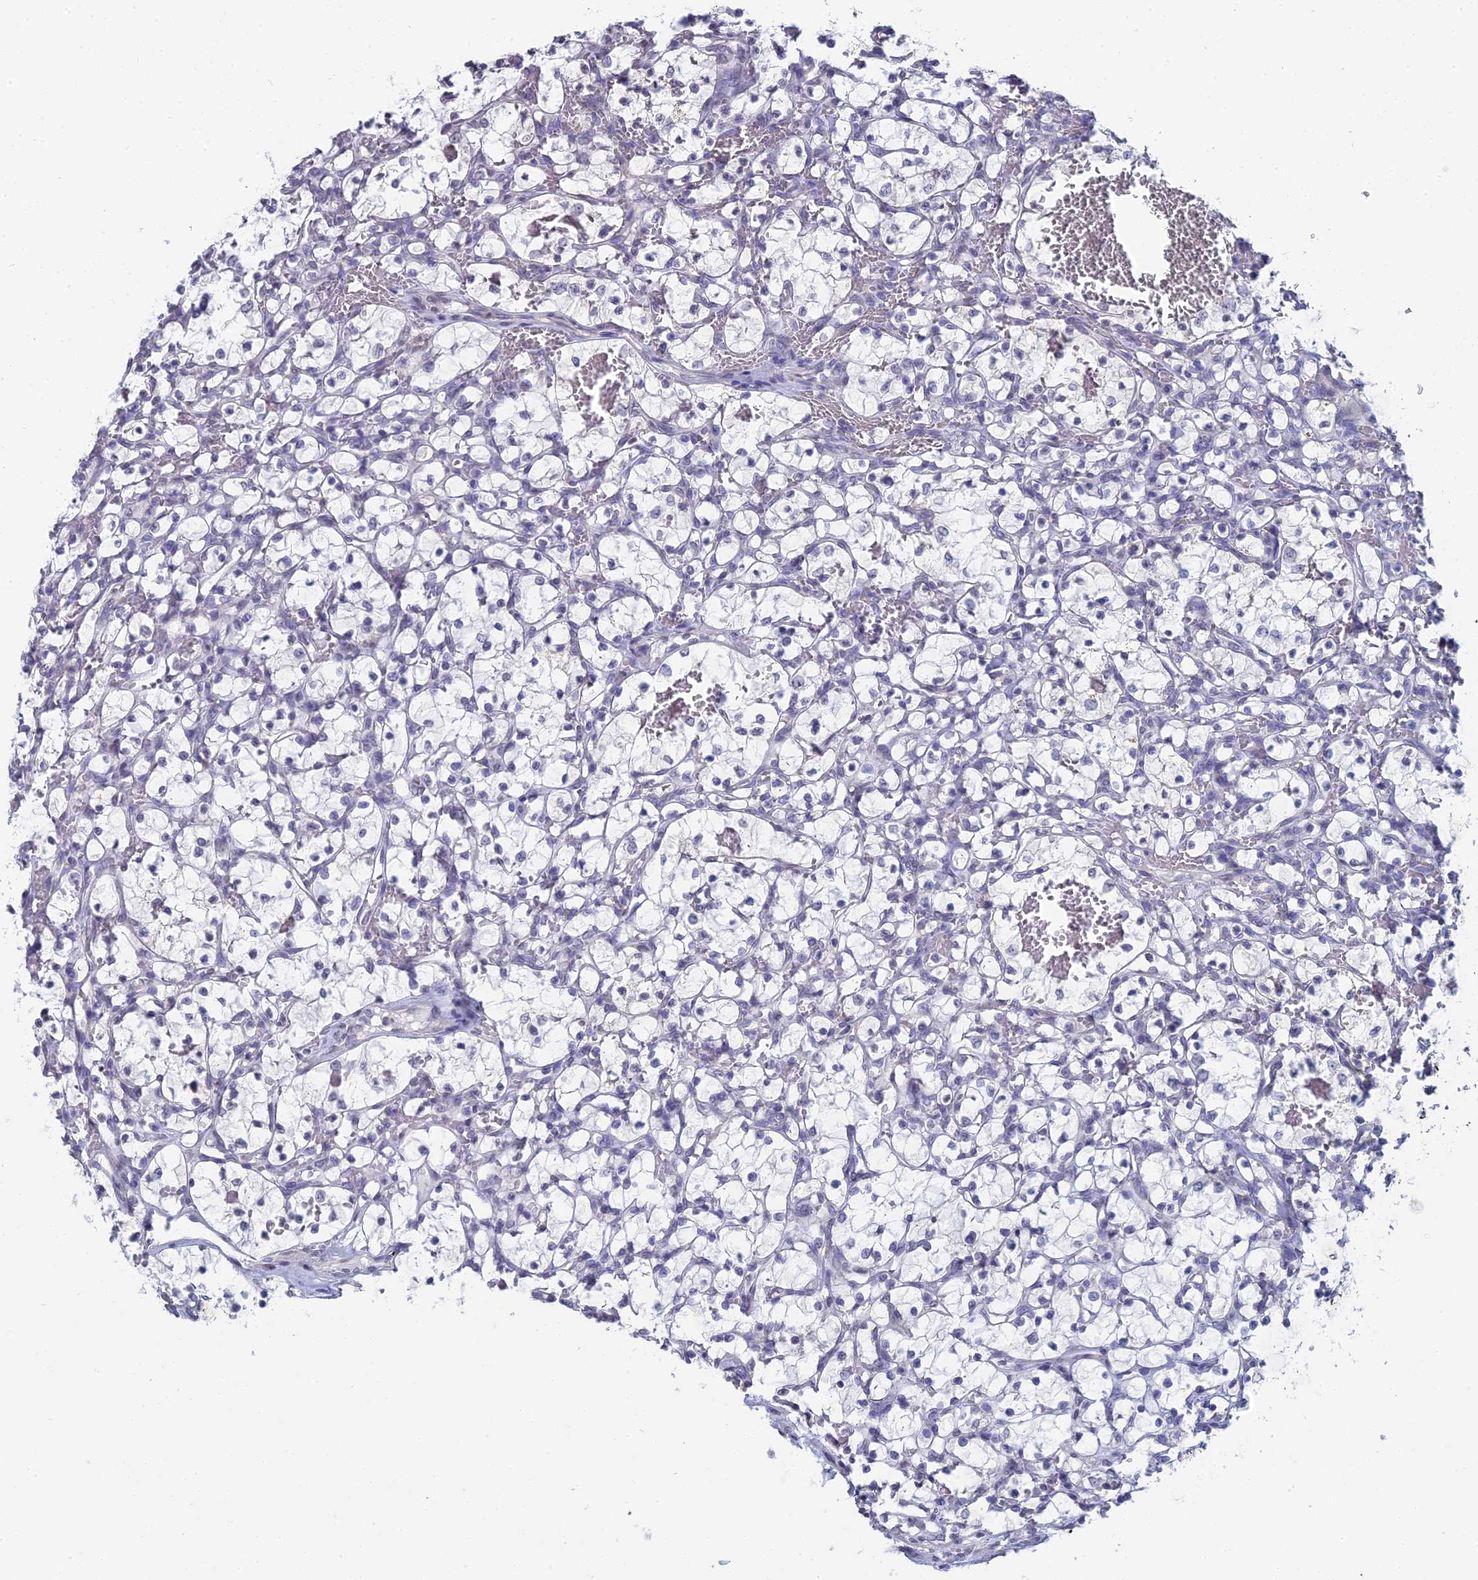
{"staining": {"intensity": "negative", "quantity": "none", "location": "none"}, "tissue": "renal cancer", "cell_type": "Tumor cells", "image_type": "cancer", "snomed": [{"axis": "morphology", "description": "Adenocarcinoma, NOS"}, {"axis": "topography", "description": "Kidney"}], "caption": "A high-resolution image shows IHC staining of adenocarcinoma (renal), which displays no significant positivity in tumor cells.", "gene": "PRR22", "patient": {"sex": "female", "age": 69}}